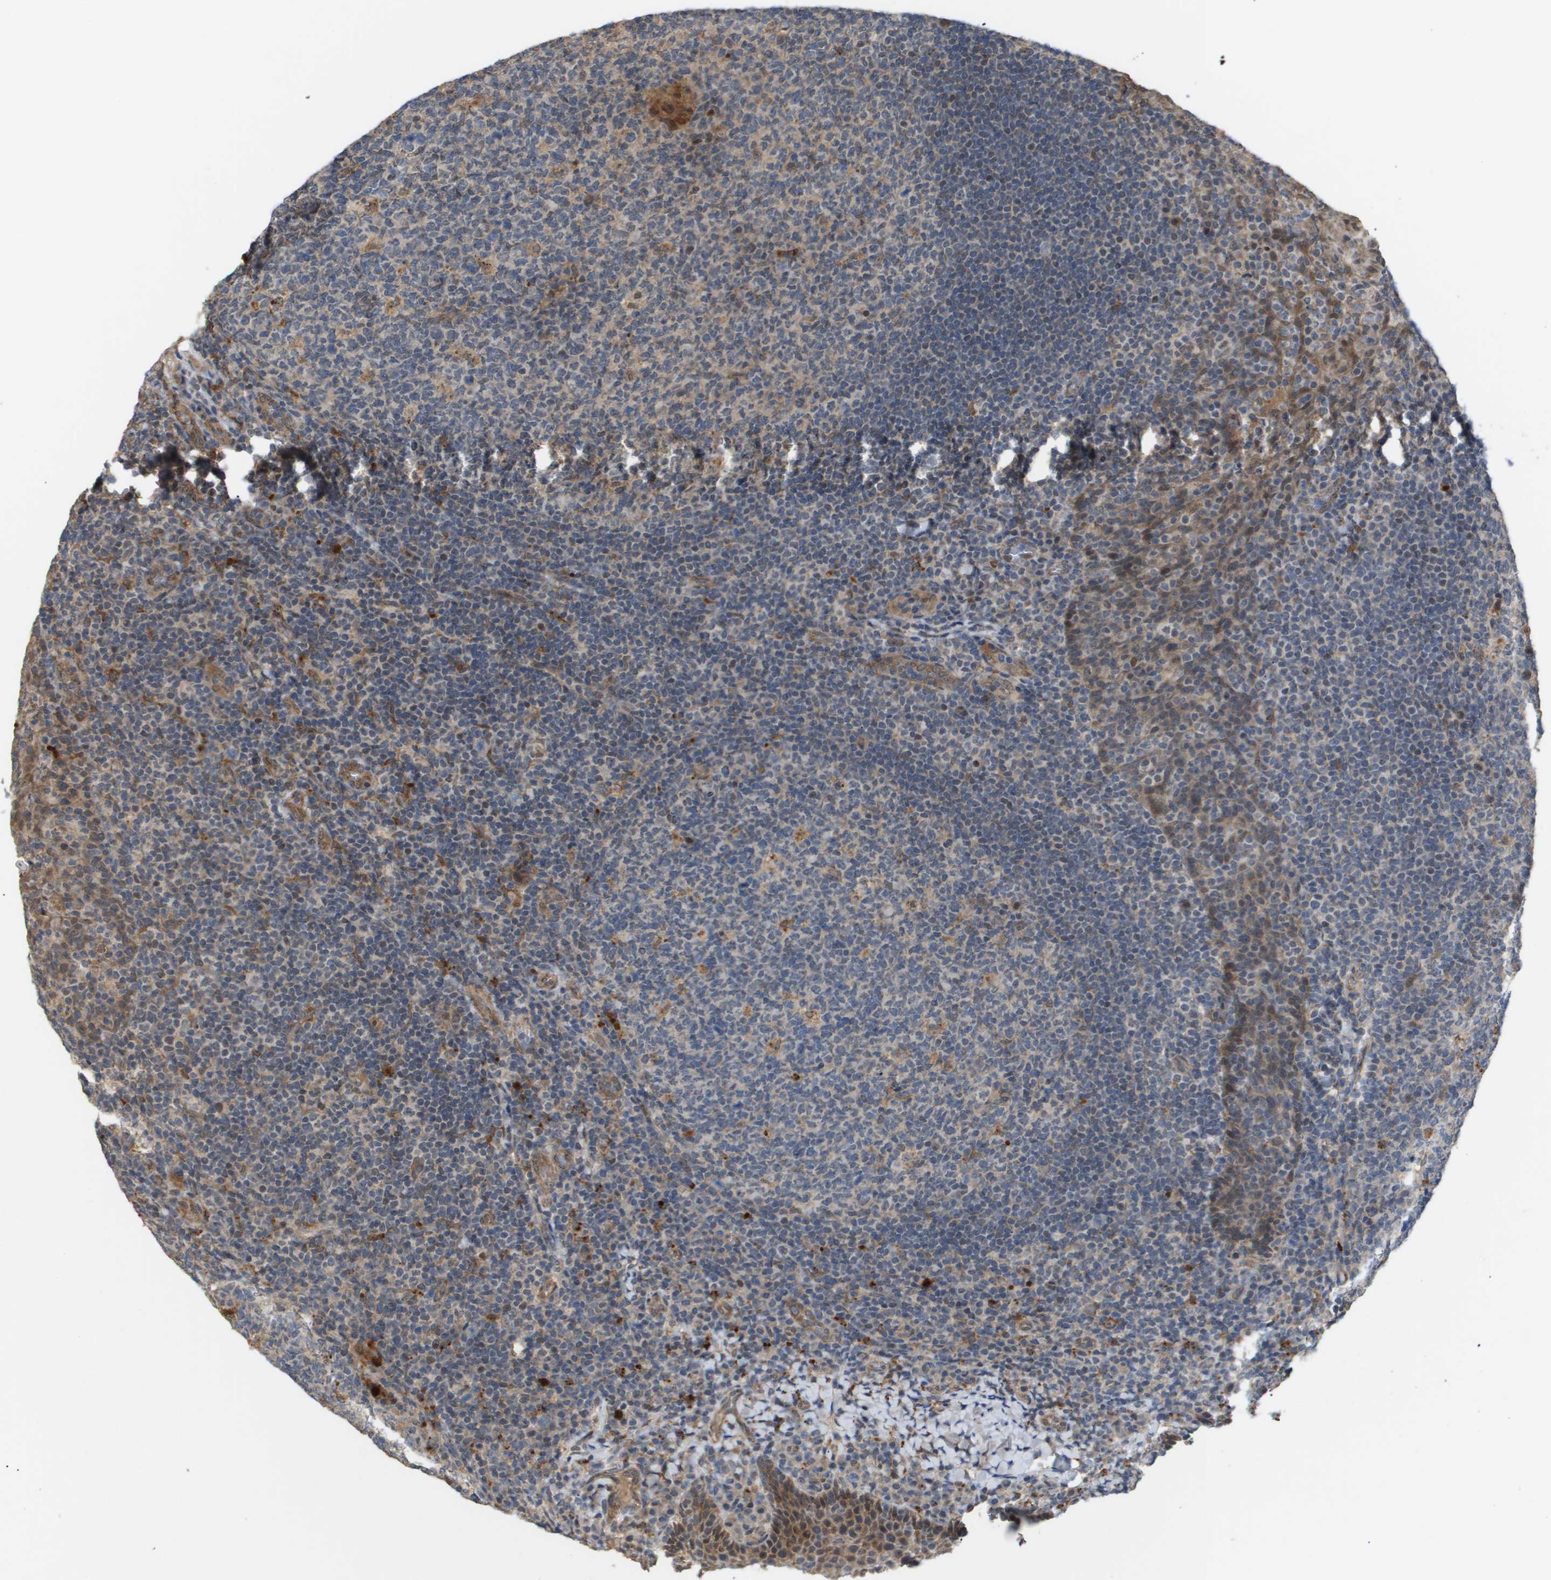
{"staining": {"intensity": "moderate", "quantity": "<25%", "location": "cytoplasmic/membranous"}, "tissue": "tonsil", "cell_type": "Germinal center cells", "image_type": "normal", "snomed": [{"axis": "morphology", "description": "Normal tissue, NOS"}, {"axis": "topography", "description": "Tonsil"}], "caption": "About <25% of germinal center cells in unremarkable human tonsil show moderate cytoplasmic/membranous protein staining as visualized by brown immunohistochemical staining.", "gene": "PDGFB", "patient": {"sex": "male", "age": 17}}